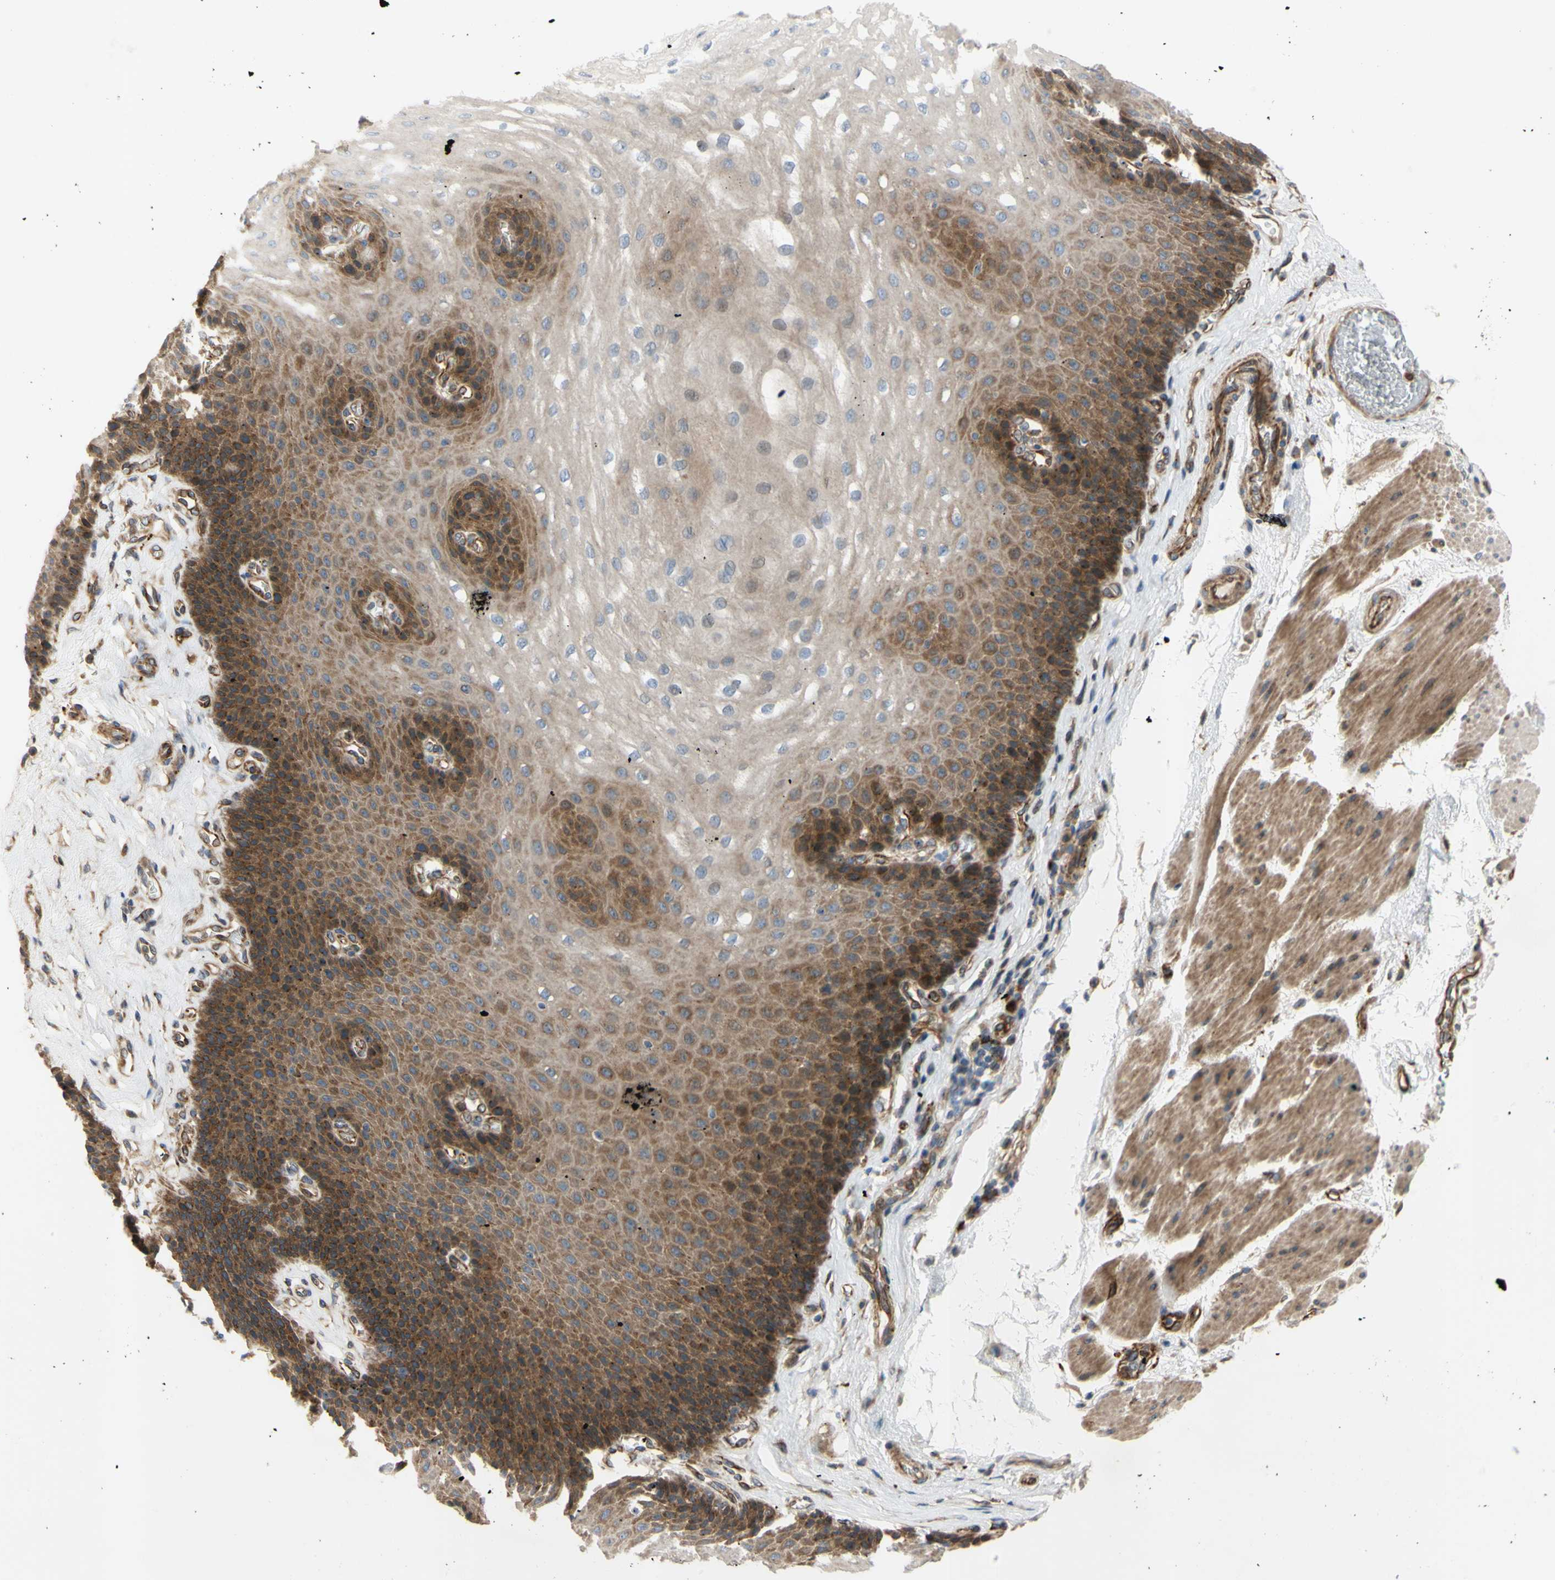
{"staining": {"intensity": "strong", "quantity": "25%-75%", "location": "cytoplasmic/membranous"}, "tissue": "esophagus", "cell_type": "Squamous epithelial cells", "image_type": "normal", "snomed": [{"axis": "morphology", "description": "Normal tissue, NOS"}, {"axis": "topography", "description": "Esophagus"}], "caption": "Immunohistochemistry (IHC) micrograph of normal esophagus: esophagus stained using immunohistochemistry demonstrates high levels of strong protein expression localized specifically in the cytoplasmic/membranous of squamous epithelial cells, appearing as a cytoplasmic/membranous brown color.", "gene": "TUBG2", "patient": {"sex": "female", "age": 72}}